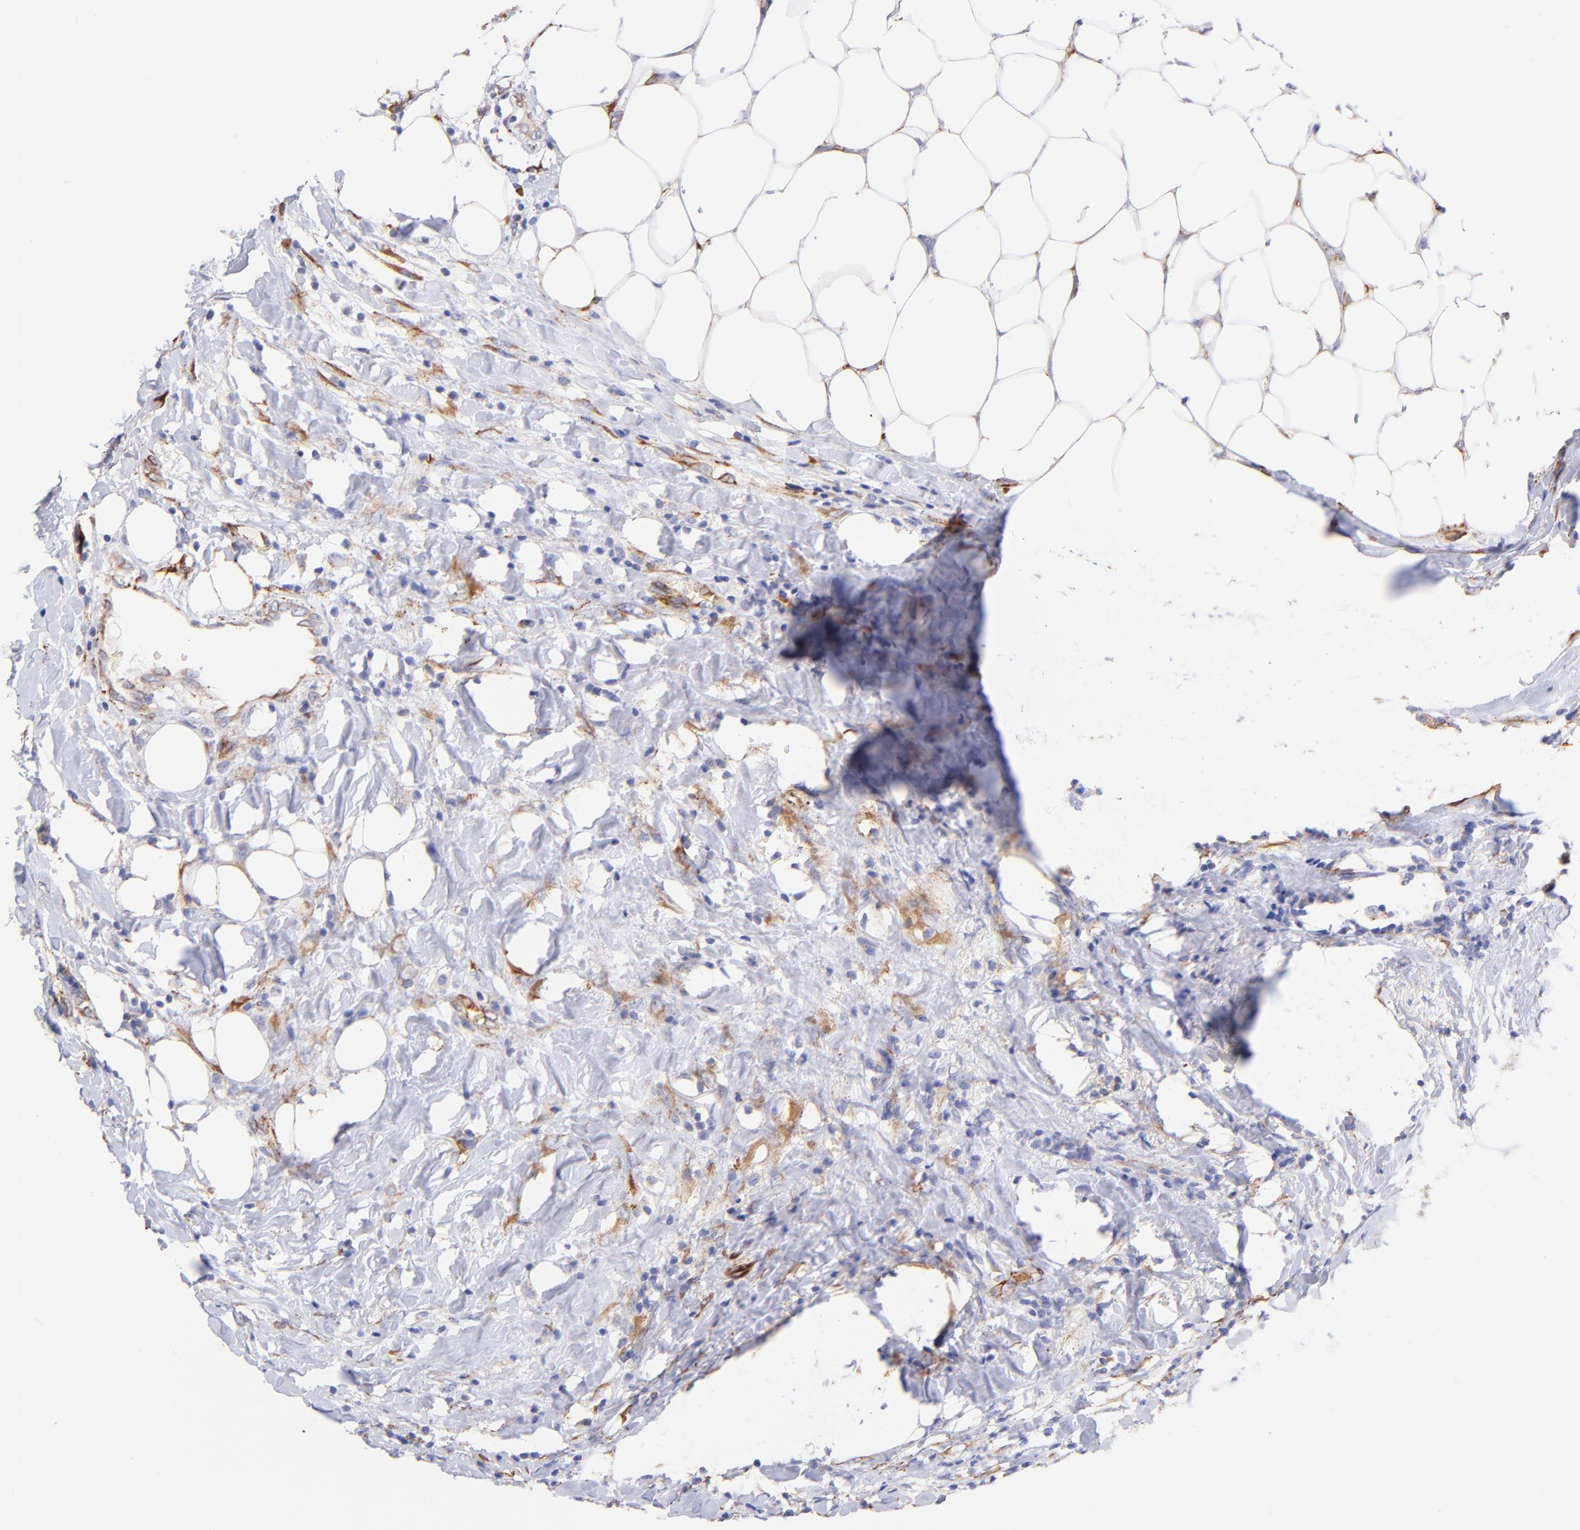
{"staining": {"intensity": "weak", "quantity": ">75%", "location": "cytoplasmic/membranous"}, "tissue": "breast cancer", "cell_type": "Tumor cells", "image_type": "cancer", "snomed": [{"axis": "morphology", "description": "Duct carcinoma"}, {"axis": "topography", "description": "Breast"}], "caption": "IHC of human invasive ductal carcinoma (breast) reveals low levels of weak cytoplasmic/membranous positivity in about >75% of tumor cells.", "gene": "SPARC", "patient": {"sex": "female", "age": 54}}